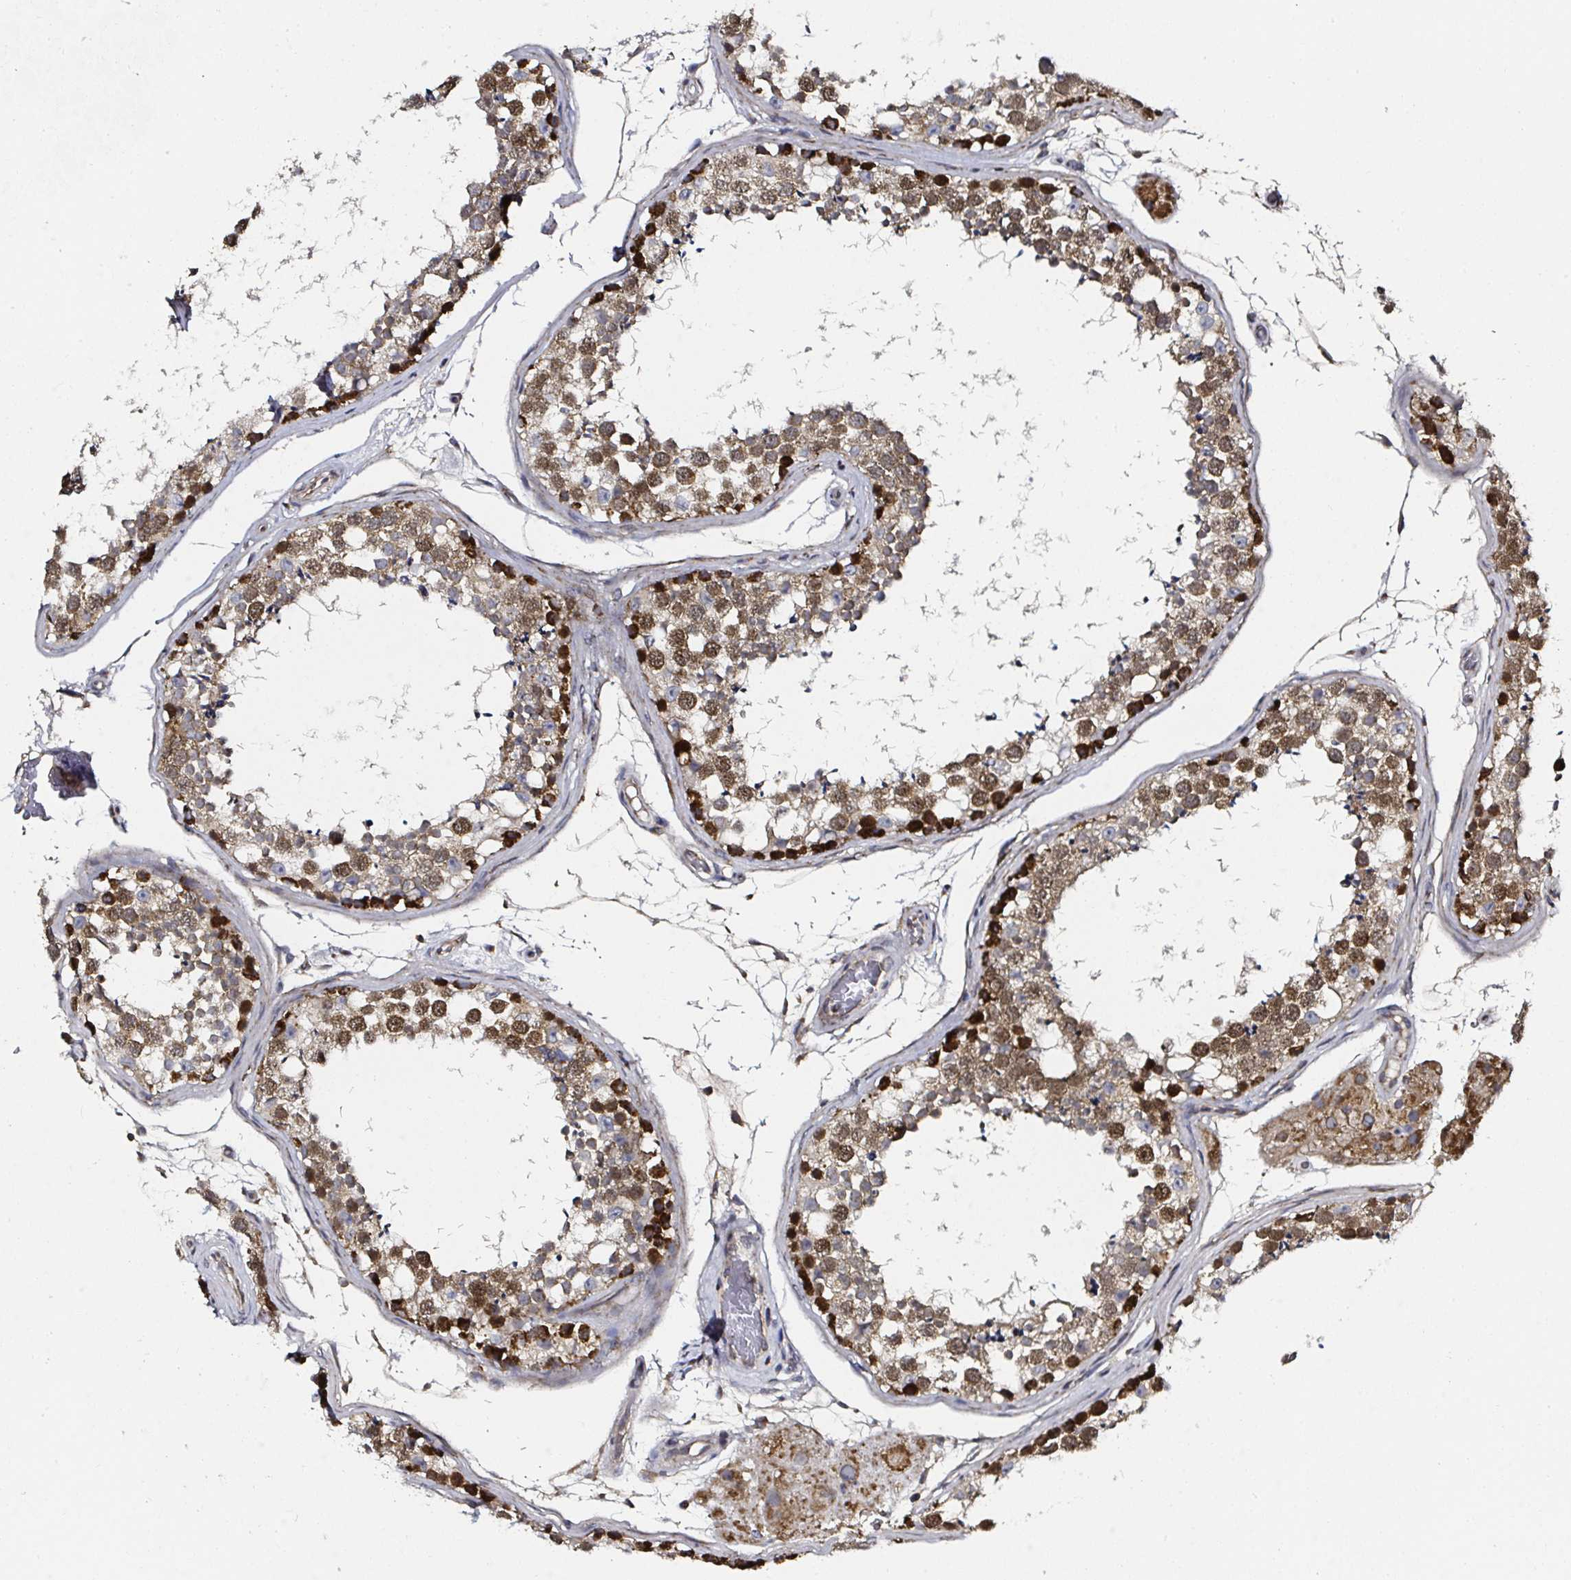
{"staining": {"intensity": "strong", "quantity": "25%-75%", "location": "cytoplasmic/membranous,nuclear"}, "tissue": "testis", "cell_type": "Cells in seminiferous ducts", "image_type": "normal", "snomed": [{"axis": "morphology", "description": "Normal tissue, NOS"}, {"axis": "morphology", "description": "Seminoma, NOS"}, {"axis": "topography", "description": "Testis"}], "caption": "This image reveals benign testis stained with immunohistochemistry (IHC) to label a protein in brown. The cytoplasmic/membranous,nuclear of cells in seminiferous ducts show strong positivity for the protein. Nuclei are counter-stained blue.", "gene": "ATAD3A", "patient": {"sex": "male", "age": 65}}